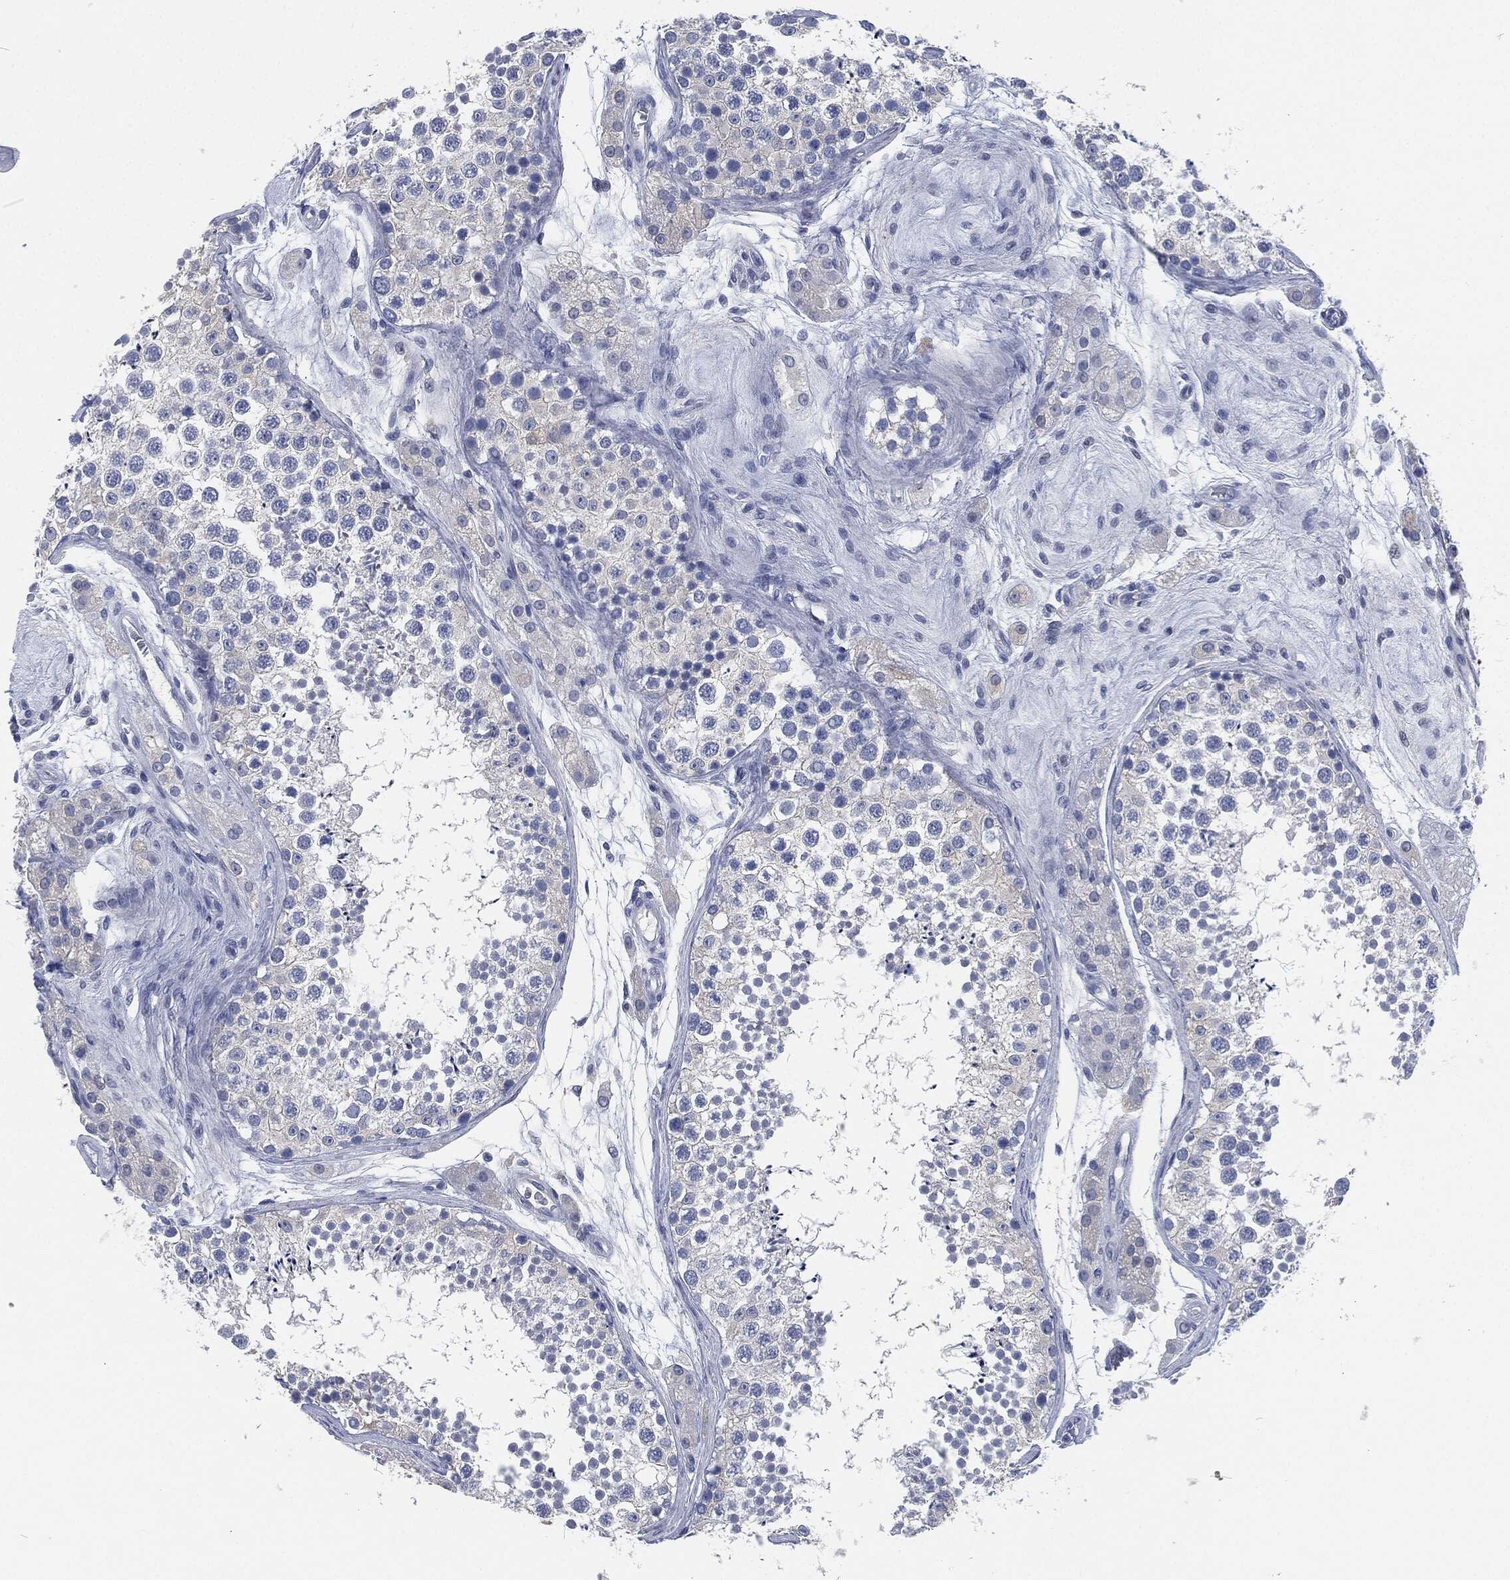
{"staining": {"intensity": "weak", "quantity": "<25%", "location": "cytoplasmic/membranous"}, "tissue": "testis", "cell_type": "Cells in seminiferous ducts", "image_type": "normal", "snomed": [{"axis": "morphology", "description": "Normal tissue, NOS"}, {"axis": "topography", "description": "Testis"}], "caption": "Immunohistochemical staining of benign human testis reveals no significant positivity in cells in seminiferous ducts.", "gene": "MPO", "patient": {"sex": "male", "age": 41}}